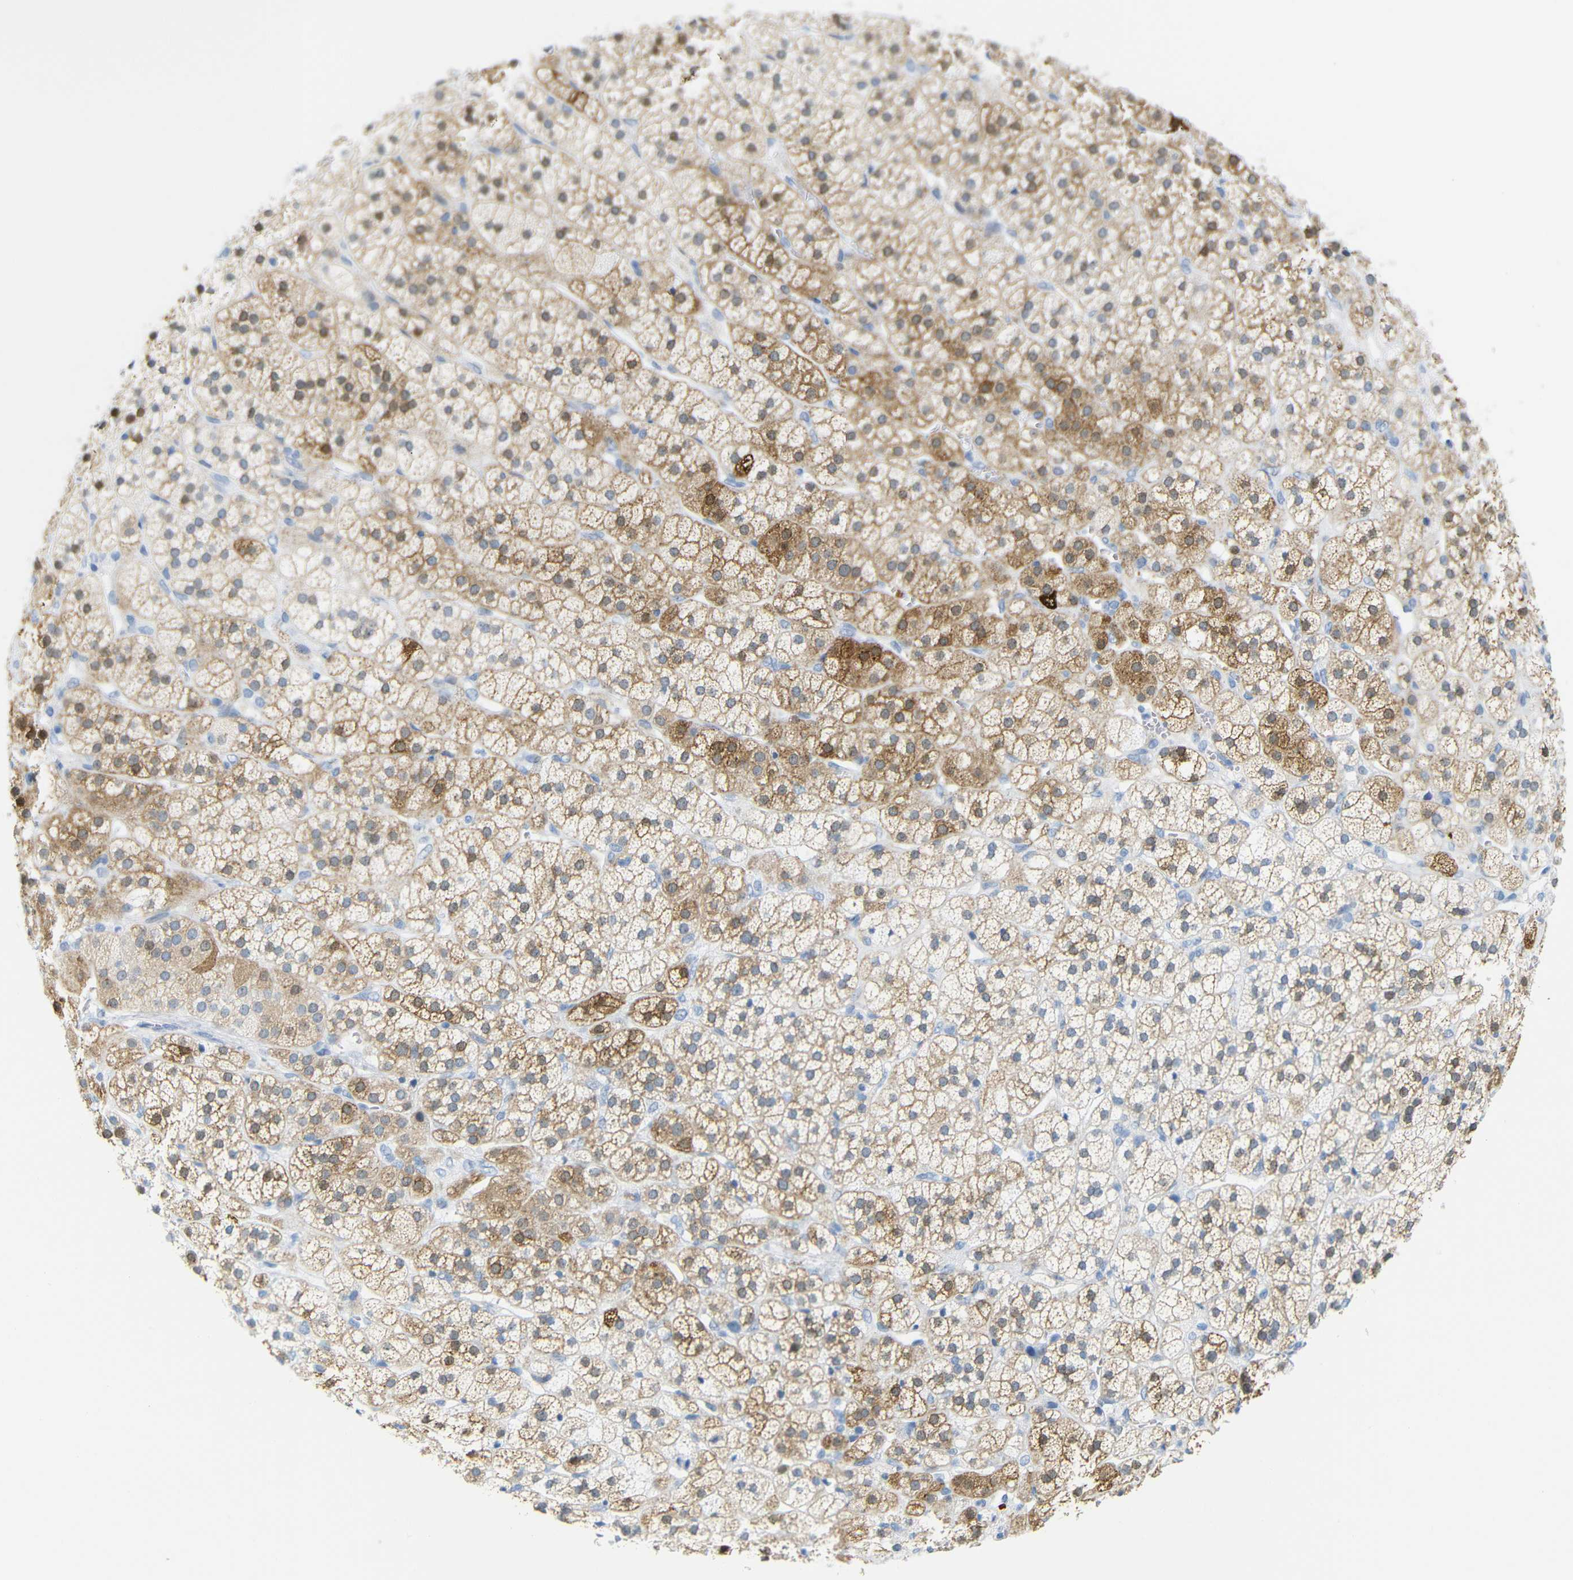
{"staining": {"intensity": "moderate", "quantity": ">75%", "location": "cytoplasmic/membranous,nuclear"}, "tissue": "adrenal gland", "cell_type": "Glandular cells", "image_type": "normal", "snomed": [{"axis": "morphology", "description": "Normal tissue, NOS"}, {"axis": "topography", "description": "Adrenal gland"}], "caption": "The histopathology image displays staining of unremarkable adrenal gland, revealing moderate cytoplasmic/membranous,nuclear protein staining (brown color) within glandular cells.", "gene": "MT1A", "patient": {"sex": "male", "age": 56}}